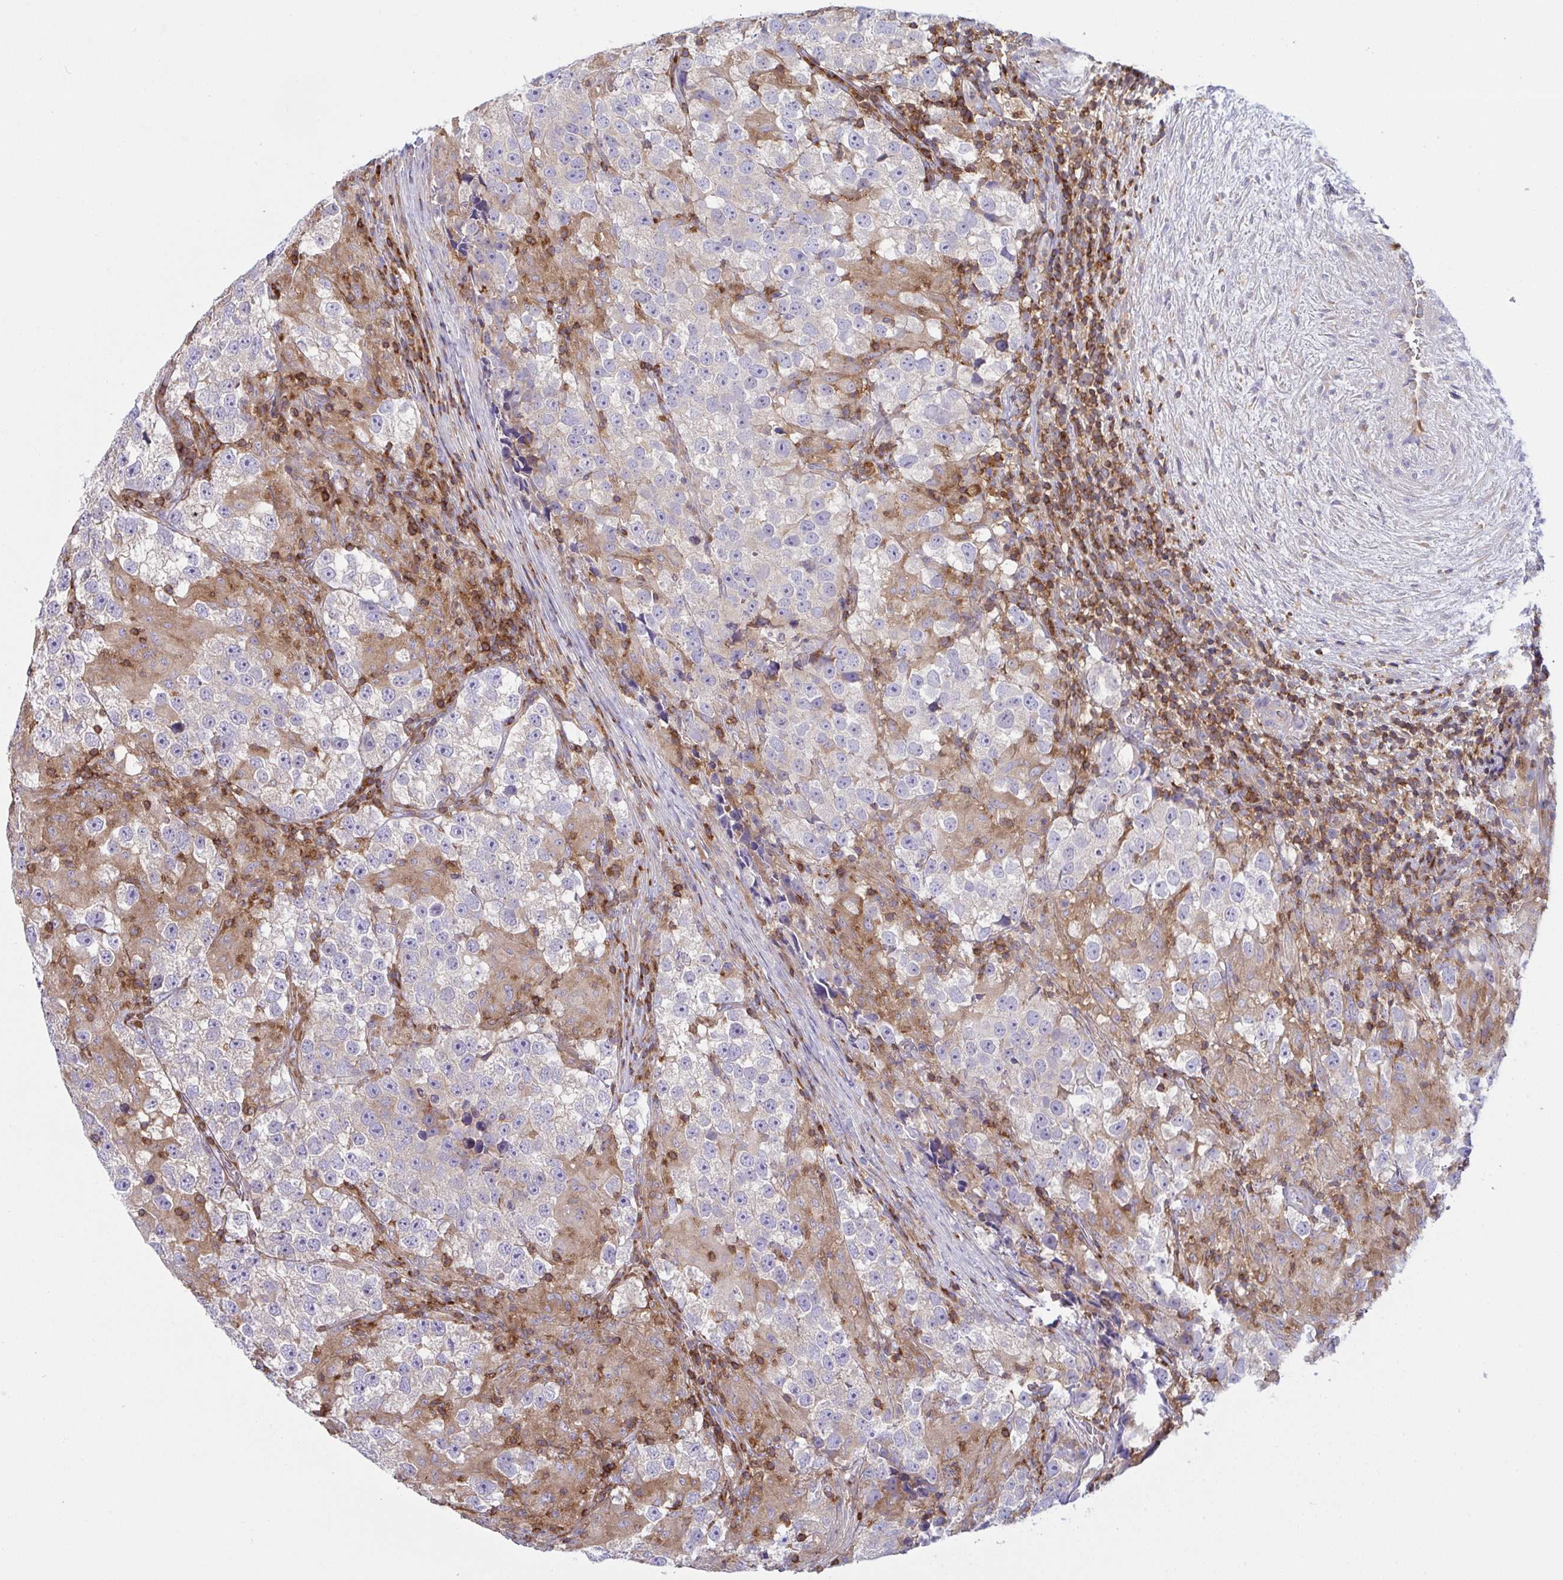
{"staining": {"intensity": "negative", "quantity": "none", "location": "none"}, "tissue": "testis cancer", "cell_type": "Tumor cells", "image_type": "cancer", "snomed": [{"axis": "morphology", "description": "Seminoma, NOS"}, {"axis": "topography", "description": "Testis"}], "caption": "Immunohistochemistry (IHC) of human testis seminoma exhibits no positivity in tumor cells.", "gene": "TSC22D3", "patient": {"sex": "male", "age": 46}}